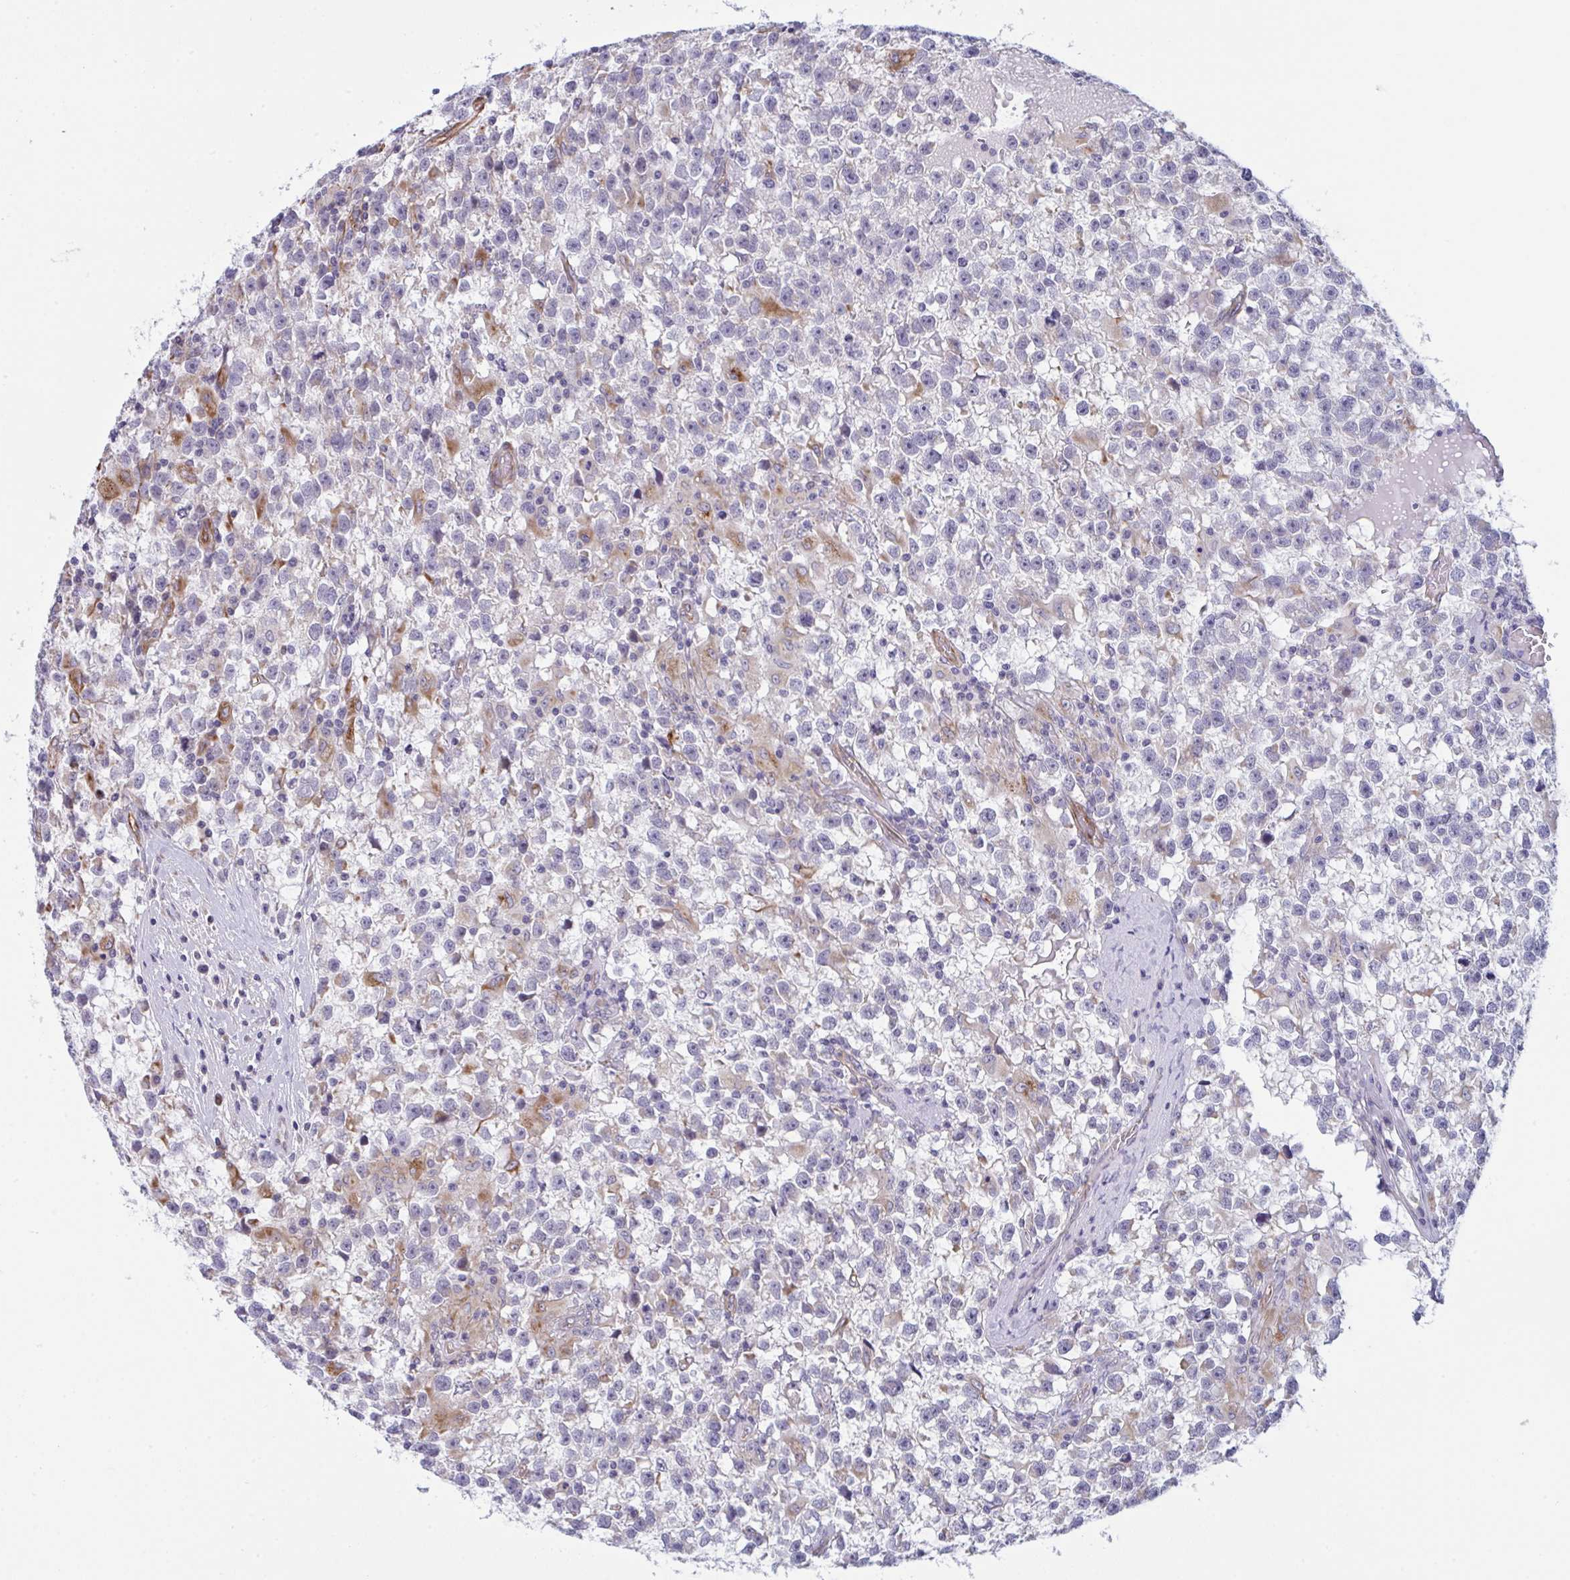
{"staining": {"intensity": "negative", "quantity": "none", "location": "none"}, "tissue": "testis cancer", "cell_type": "Tumor cells", "image_type": "cancer", "snomed": [{"axis": "morphology", "description": "Seminoma, NOS"}, {"axis": "topography", "description": "Testis"}], "caption": "Protein analysis of testis cancer exhibits no significant staining in tumor cells.", "gene": "DCBLD1", "patient": {"sex": "male", "age": 31}}